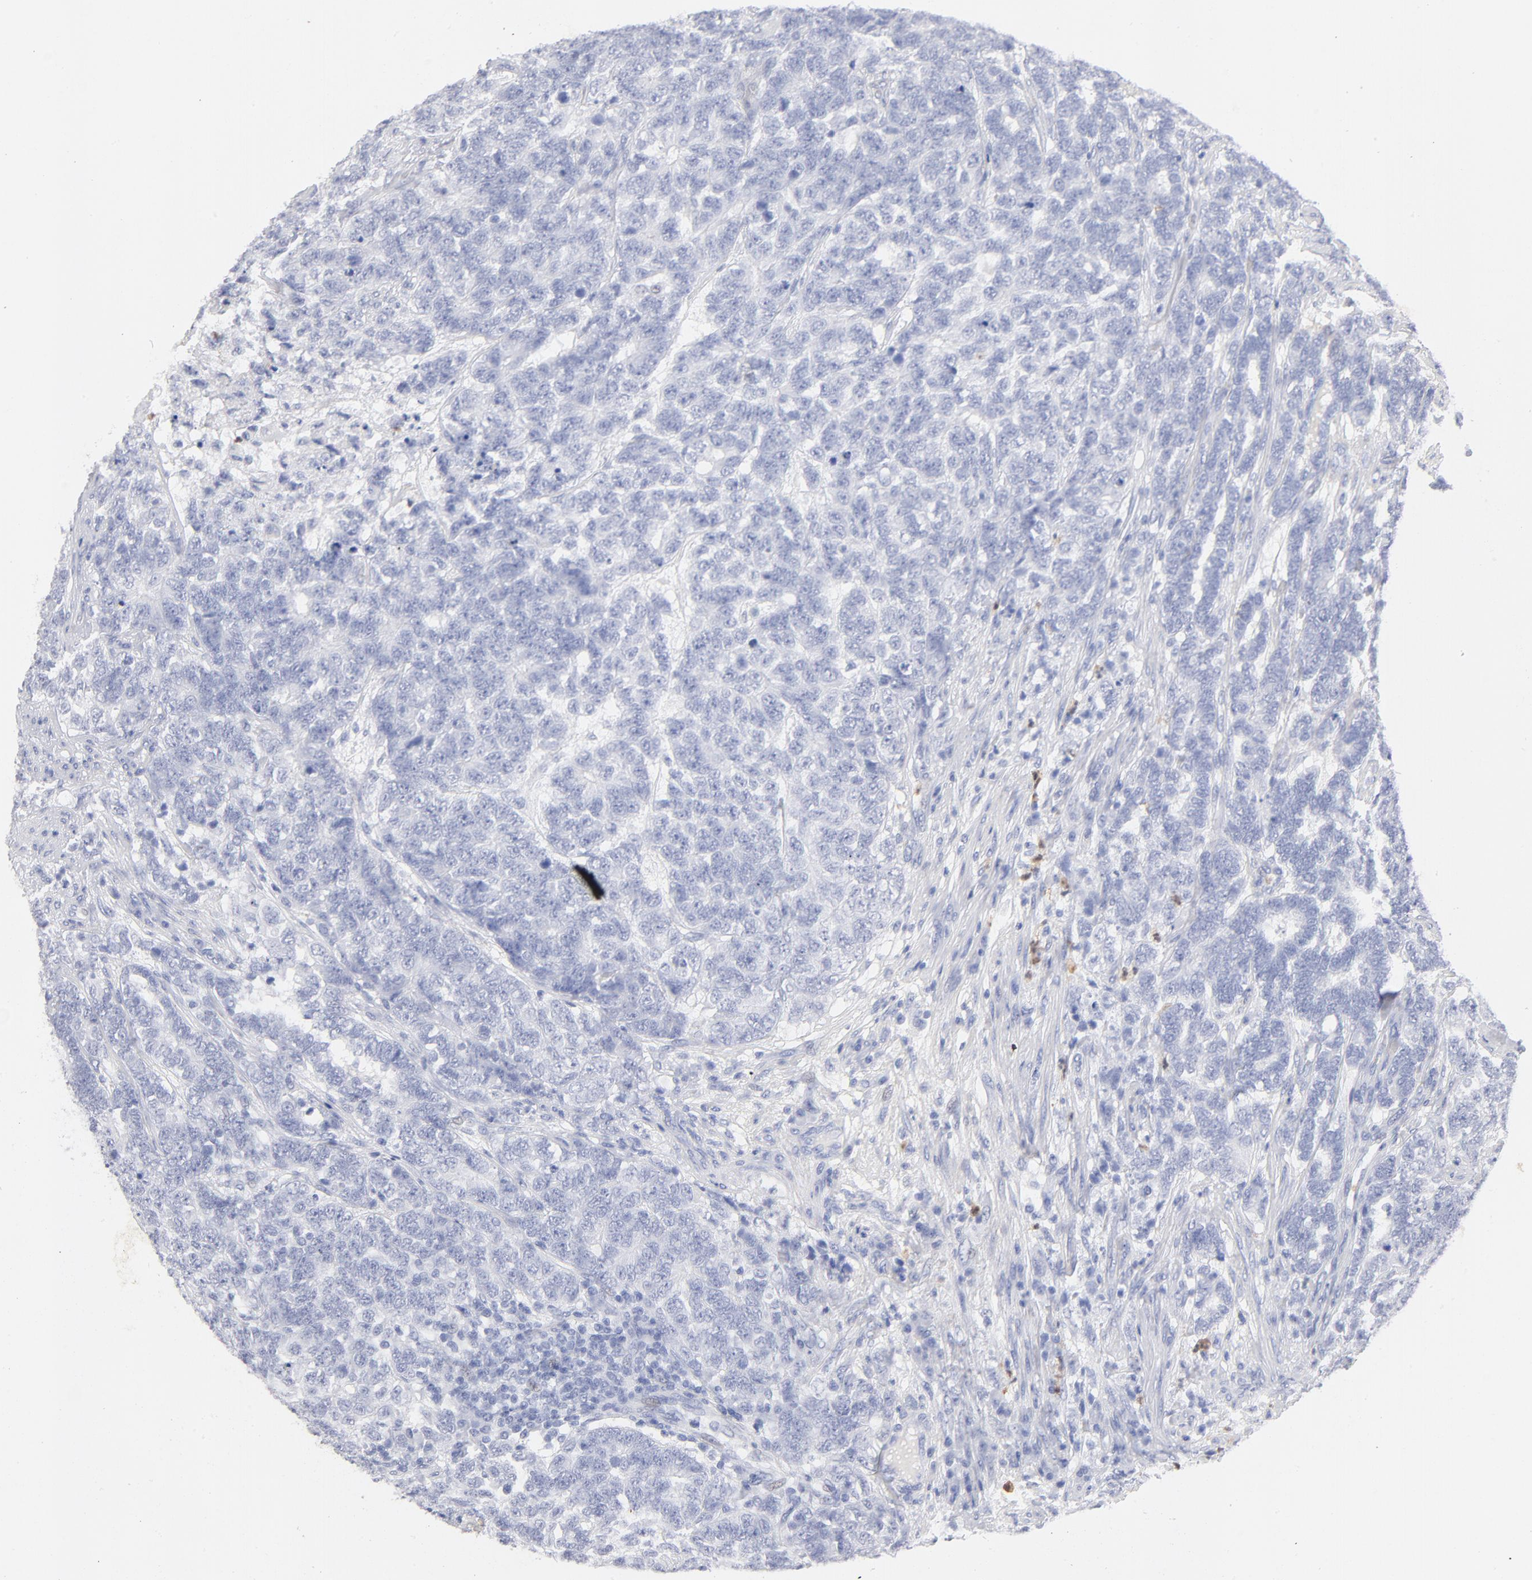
{"staining": {"intensity": "negative", "quantity": "none", "location": "none"}, "tissue": "testis cancer", "cell_type": "Tumor cells", "image_type": "cancer", "snomed": [{"axis": "morphology", "description": "Carcinoma, Embryonal, NOS"}, {"axis": "topography", "description": "Testis"}], "caption": "Immunohistochemistry micrograph of human testis cancer (embryonal carcinoma) stained for a protein (brown), which displays no expression in tumor cells.", "gene": "ARG1", "patient": {"sex": "male", "age": 26}}